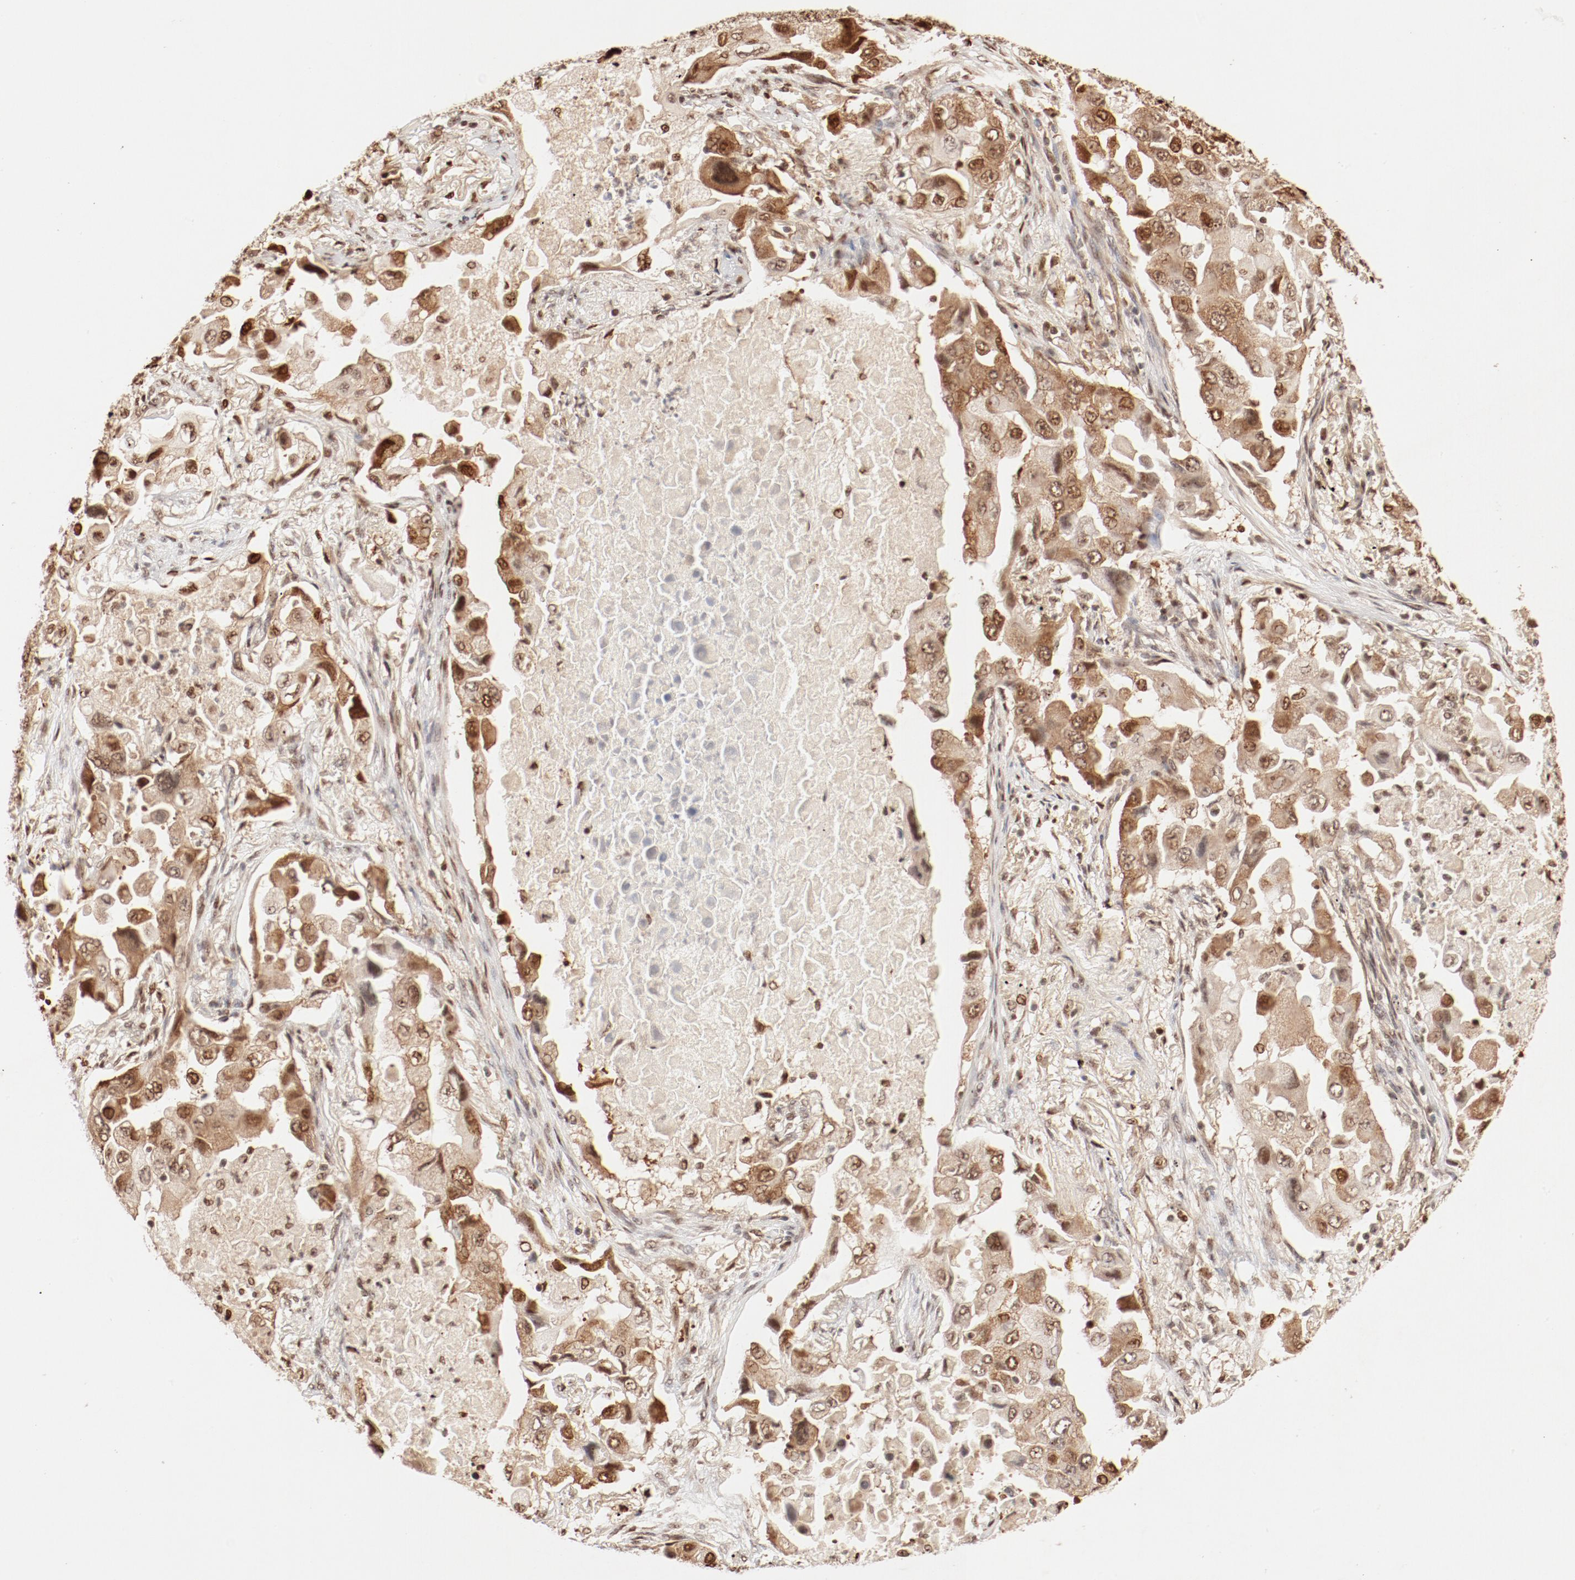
{"staining": {"intensity": "strong", "quantity": ">75%", "location": "nuclear"}, "tissue": "lung cancer", "cell_type": "Tumor cells", "image_type": "cancer", "snomed": [{"axis": "morphology", "description": "Adenocarcinoma, NOS"}, {"axis": "topography", "description": "Lung"}], "caption": "Strong nuclear positivity for a protein is identified in about >75% of tumor cells of lung adenocarcinoma using immunohistochemistry (IHC).", "gene": "FAM50A", "patient": {"sex": "female", "age": 65}}